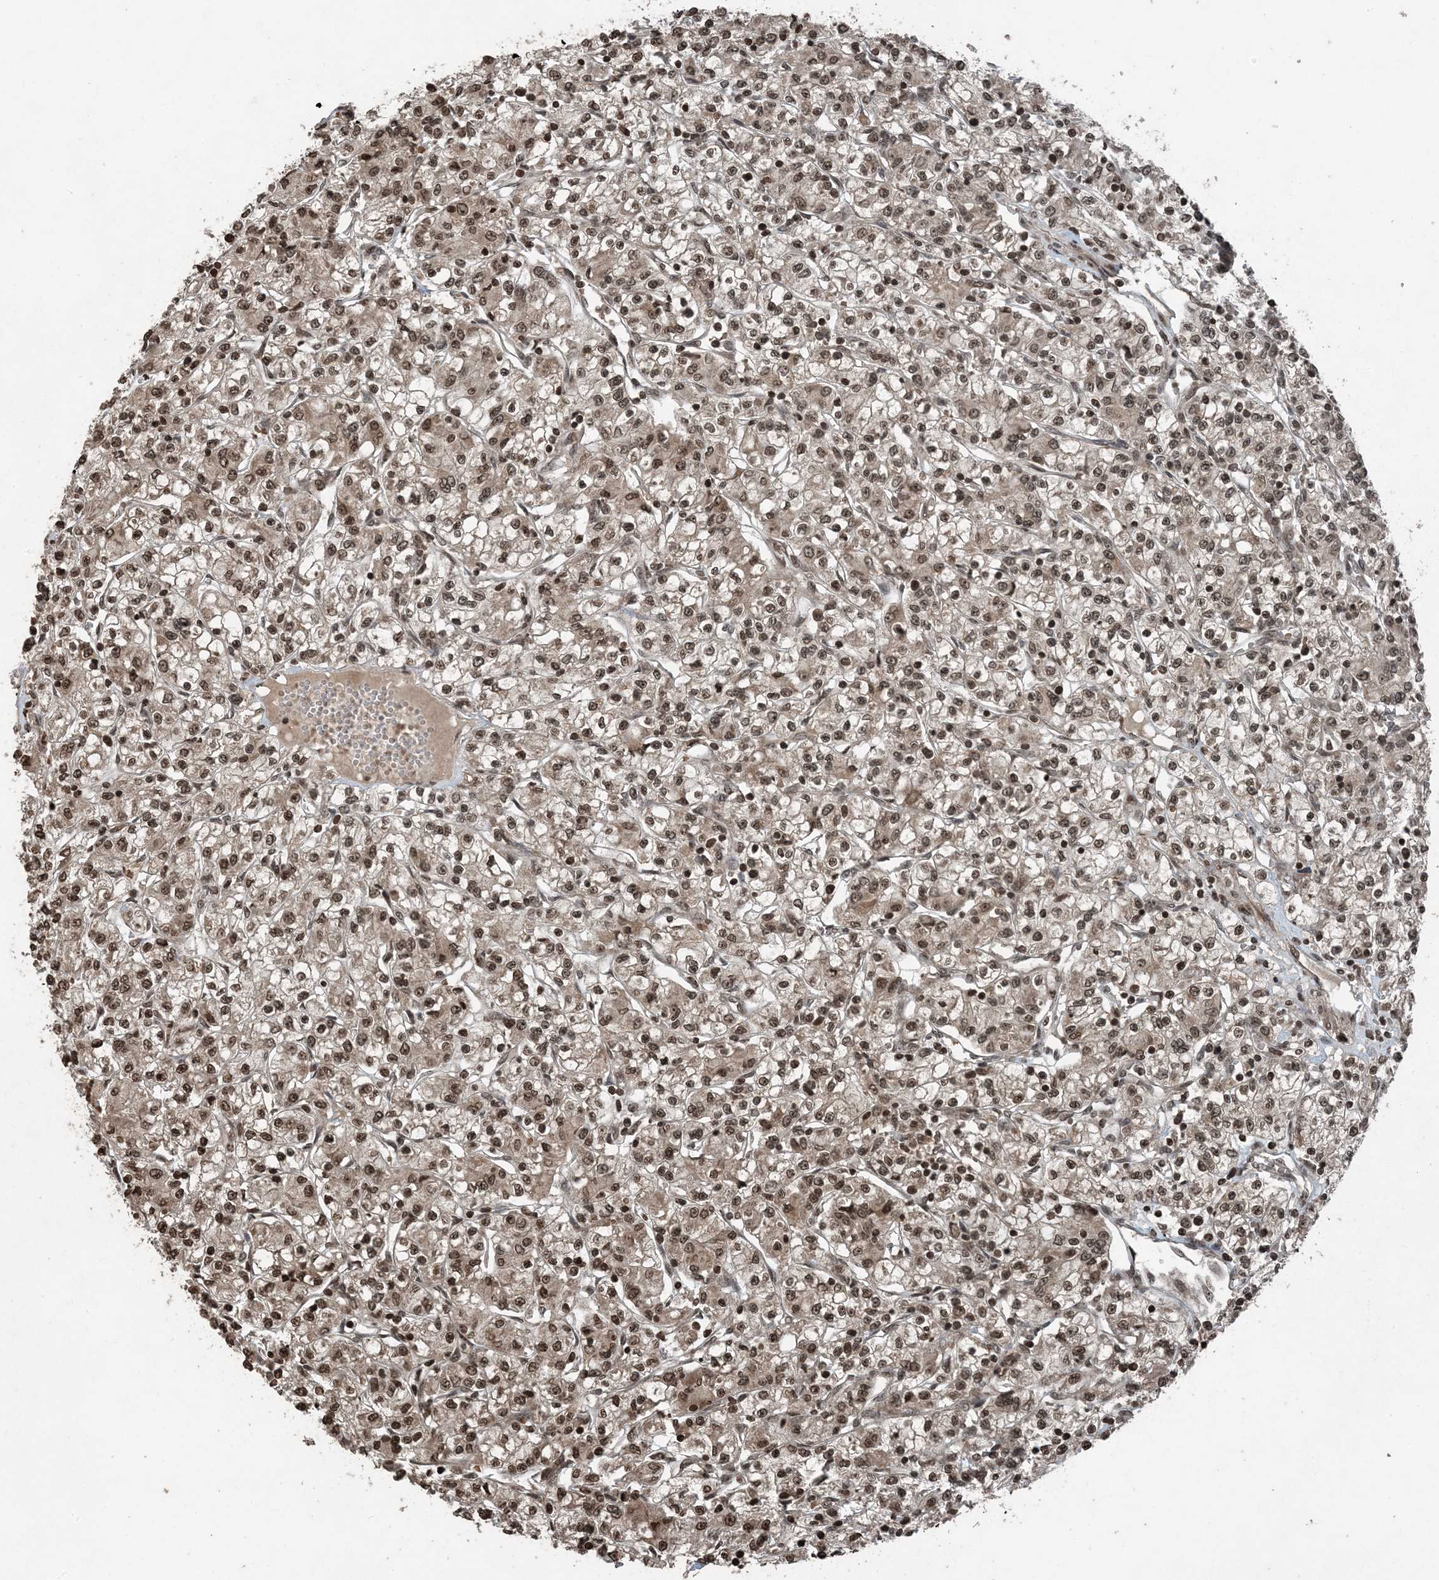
{"staining": {"intensity": "moderate", "quantity": ">75%", "location": "cytoplasmic/membranous,nuclear"}, "tissue": "renal cancer", "cell_type": "Tumor cells", "image_type": "cancer", "snomed": [{"axis": "morphology", "description": "Adenocarcinoma, NOS"}, {"axis": "topography", "description": "Kidney"}], "caption": "This histopathology image shows immunohistochemistry staining of human renal cancer, with medium moderate cytoplasmic/membranous and nuclear expression in approximately >75% of tumor cells.", "gene": "ZFAND2B", "patient": {"sex": "female", "age": 59}}